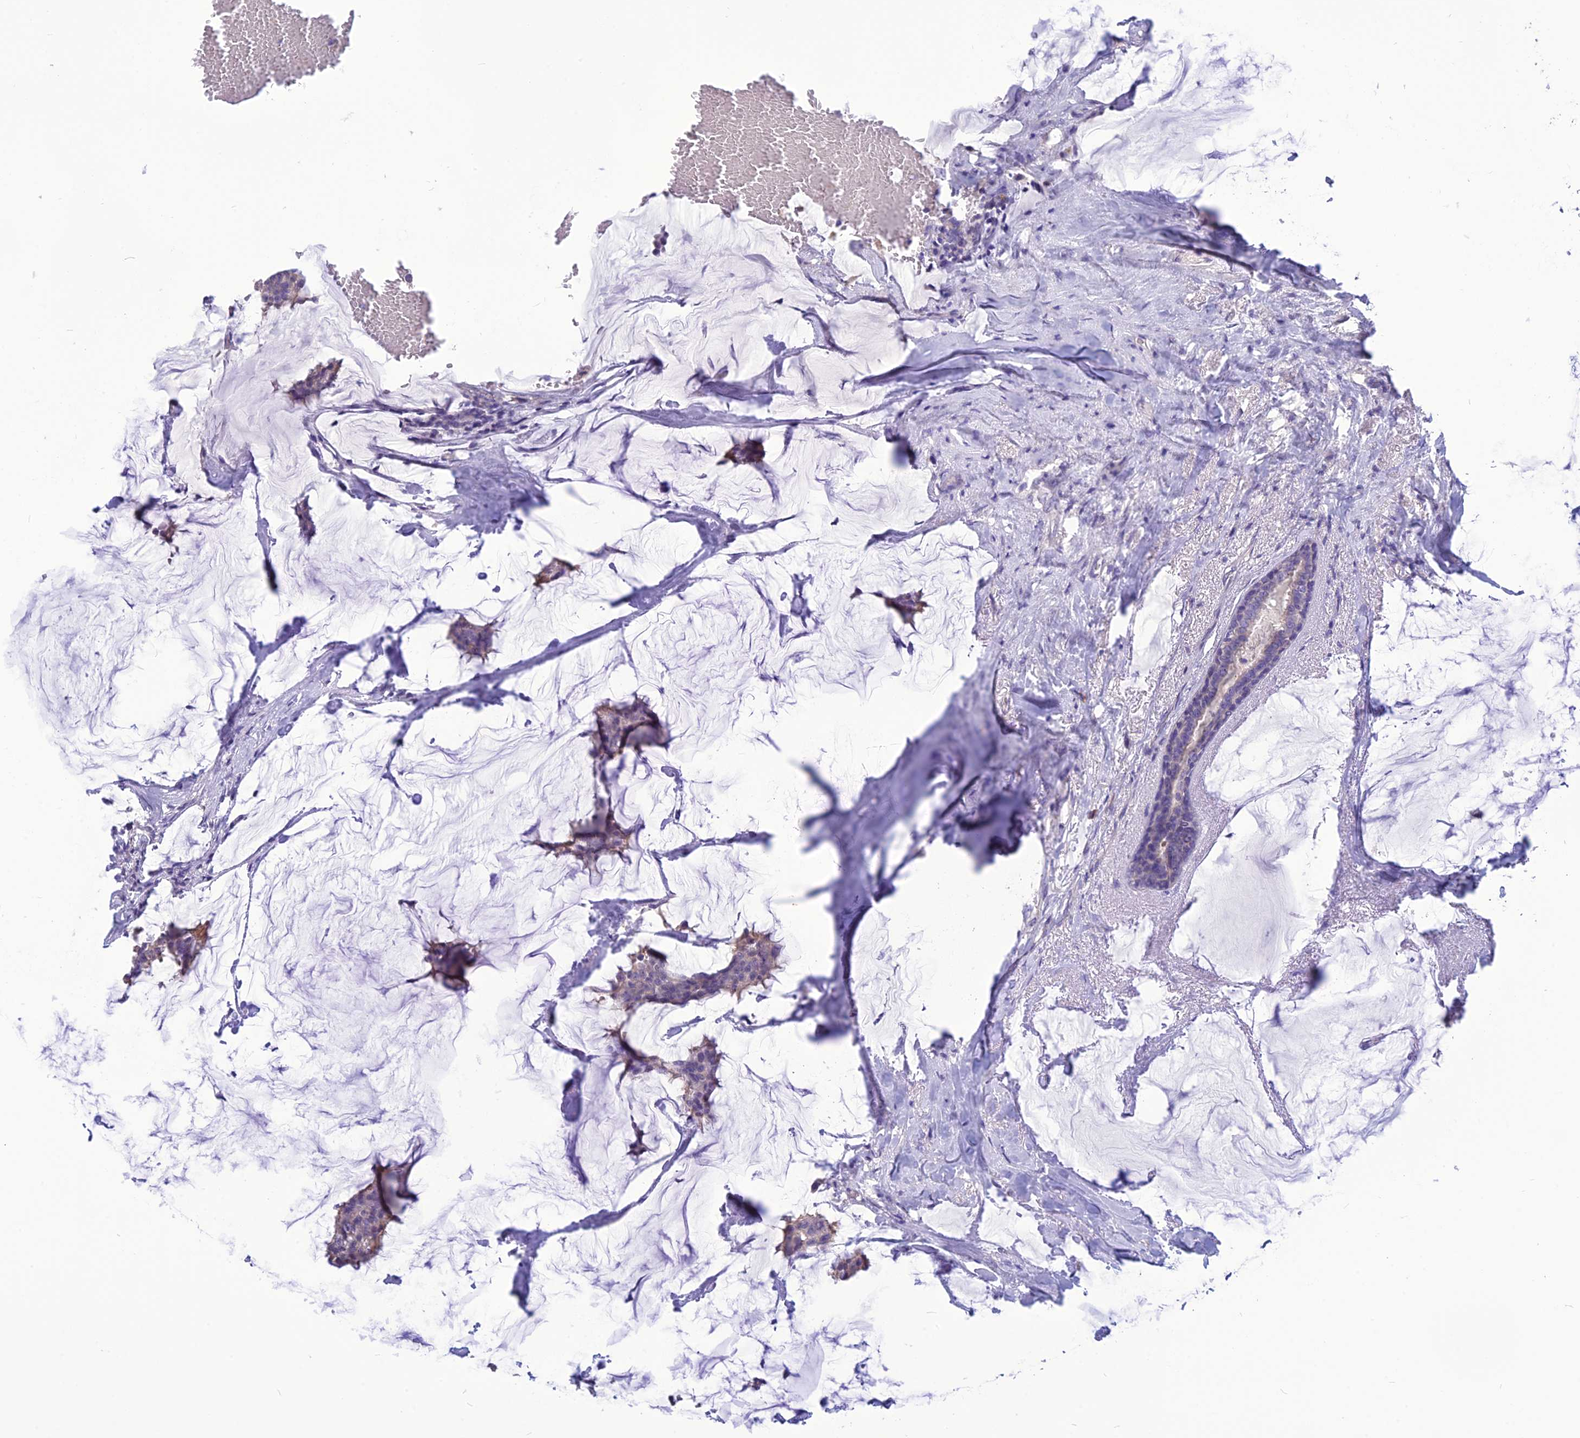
{"staining": {"intensity": "negative", "quantity": "none", "location": "none"}, "tissue": "breast cancer", "cell_type": "Tumor cells", "image_type": "cancer", "snomed": [{"axis": "morphology", "description": "Duct carcinoma"}, {"axis": "topography", "description": "Breast"}], "caption": "DAB immunohistochemical staining of human breast cancer (infiltrating ductal carcinoma) reveals no significant expression in tumor cells.", "gene": "PSMF1", "patient": {"sex": "female", "age": 93}}